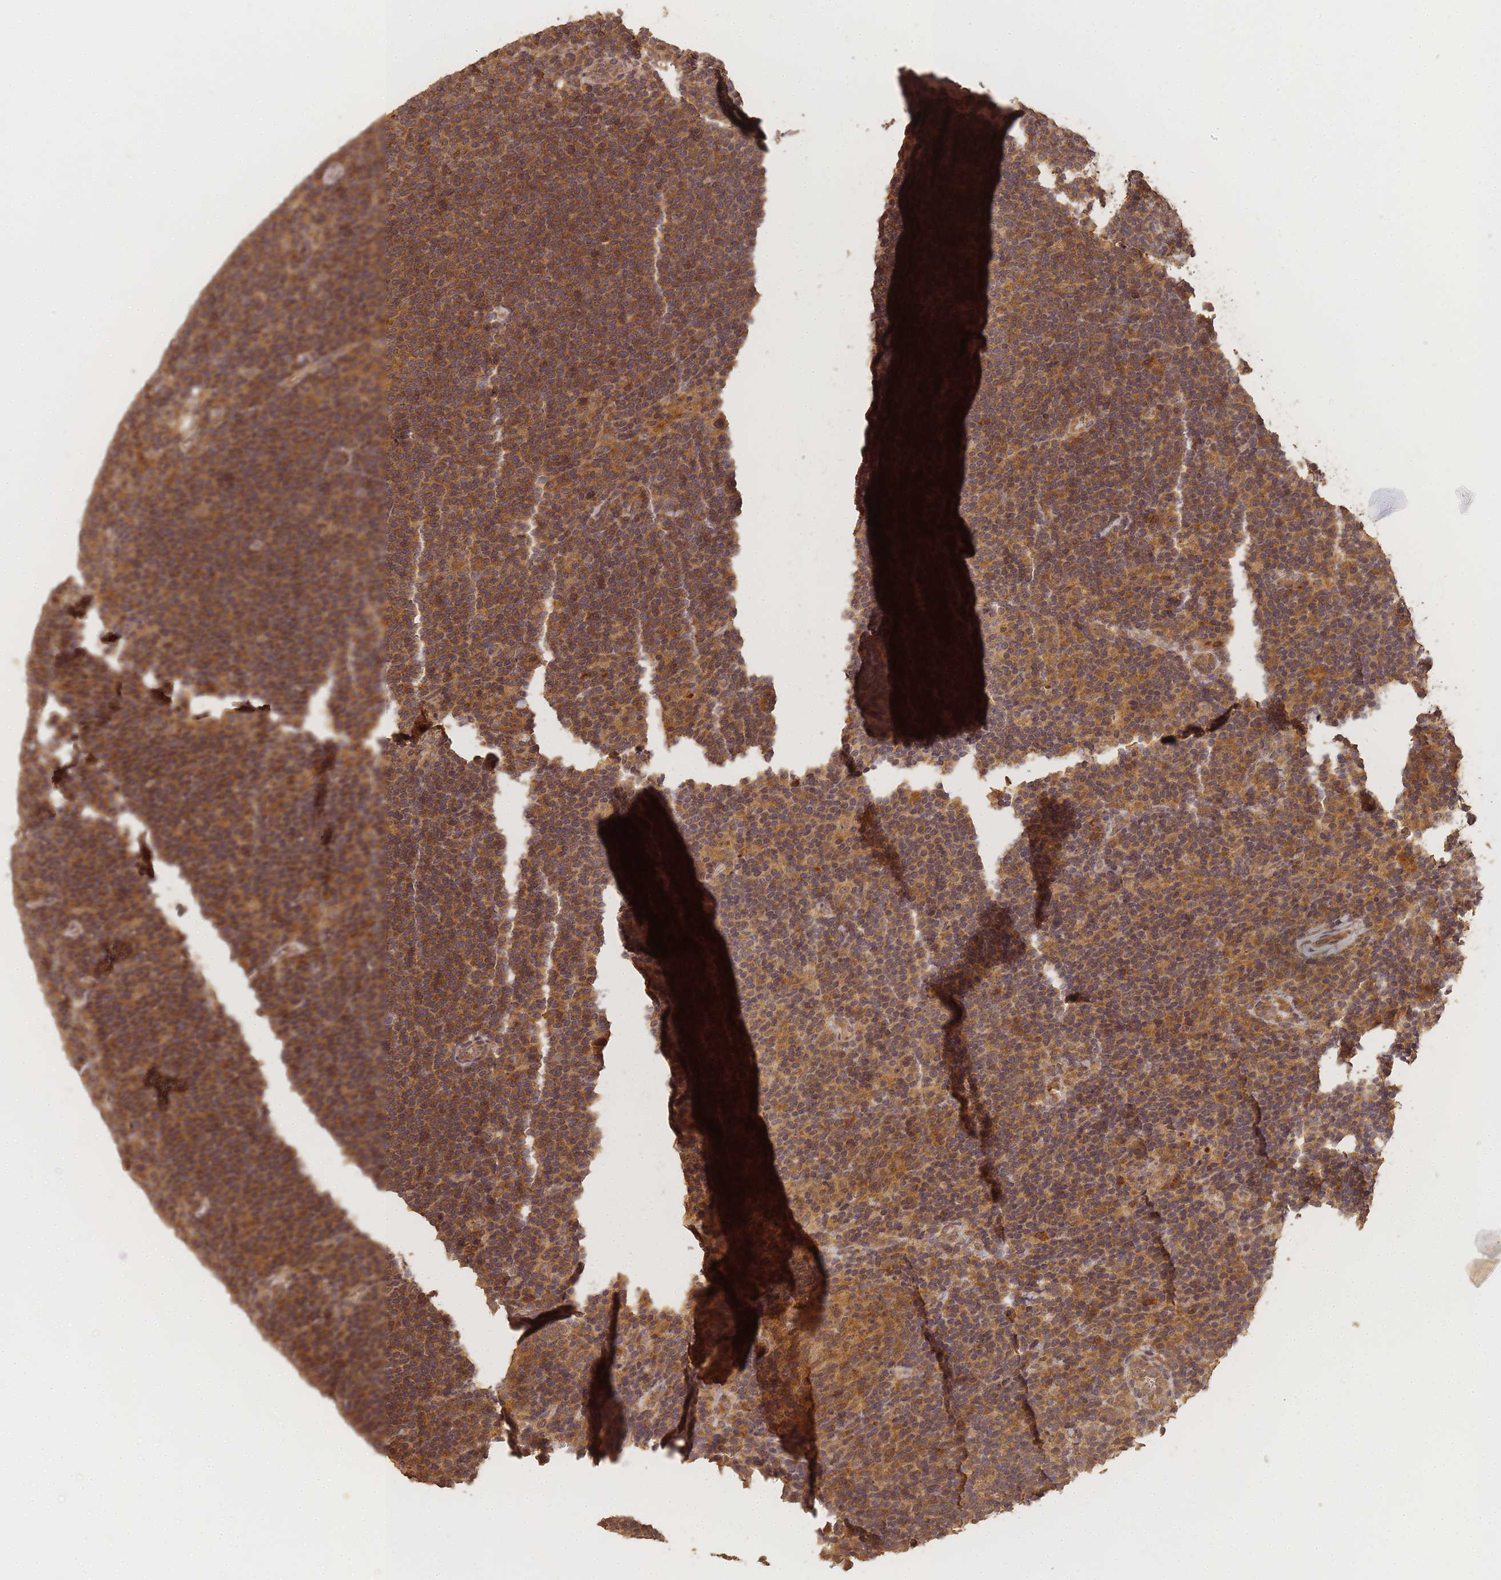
{"staining": {"intensity": "moderate", "quantity": ">75%", "location": "cytoplasmic/membranous"}, "tissue": "lymphoma", "cell_type": "Tumor cells", "image_type": "cancer", "snomed": [{"axis": "morphology", "description": "Hodgkin's disease, NOS"}, {"axis": "topography", "description": "Lymph node"}], "caption": "DAB (3,3'-diaminobenzidine) immunohistochemical staining of lymphoma exhibits moderate cytoplasmic/membranous protein staining in about >75% of tumor cells.", "gene": "ALKBH1", "patient": {"sex": "female", "age": 57}}